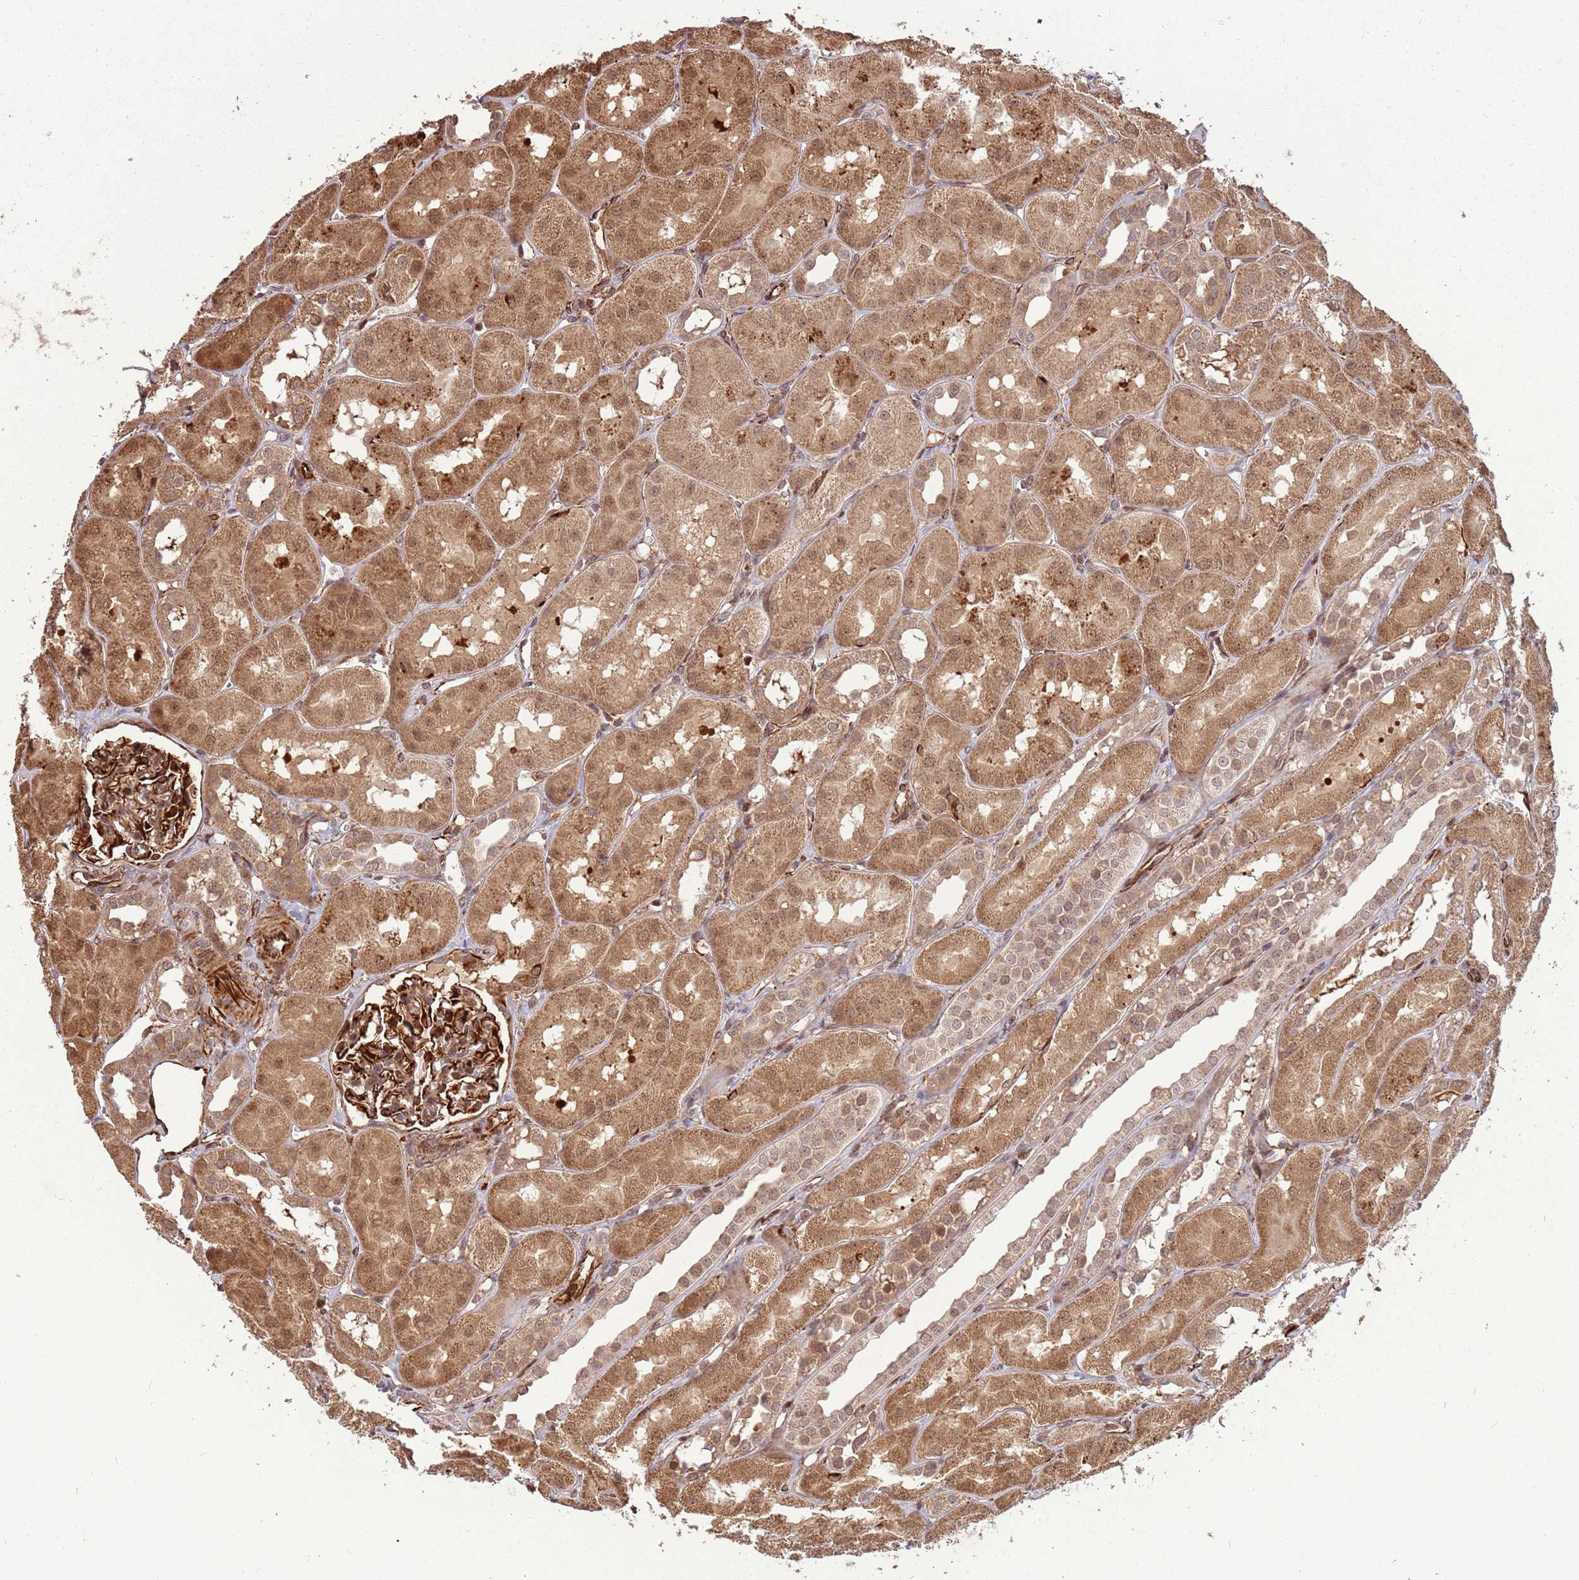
{"staining": {"intensity": "strong", "quantity": ">75%", "location": "cytoplasmic/membranous,nuclear"}, "tissue": "kidney", "cell_type": "Cells in glomeruli", "image_type": "normal", "snomed": [{"axis": "morphology", "description": "Normal tissue, NOS"}, {"axis": "topography", "description": "Kidney"}, {"axis": "topography", "description": "Urinary bladder"}], "caption": "Protein expression analysis of normal kidney displays strong cytoplasmic/membranous,nuclear positivity in approximately >75% of cells in glomeruli. The protein of interest is stained brown, and the nuclei are stained in blue (DAB IHC with brightfield microscopy, high magnification).", "gene": "ADAMTS3", "patient": {"sex": "male", "age": 16}}